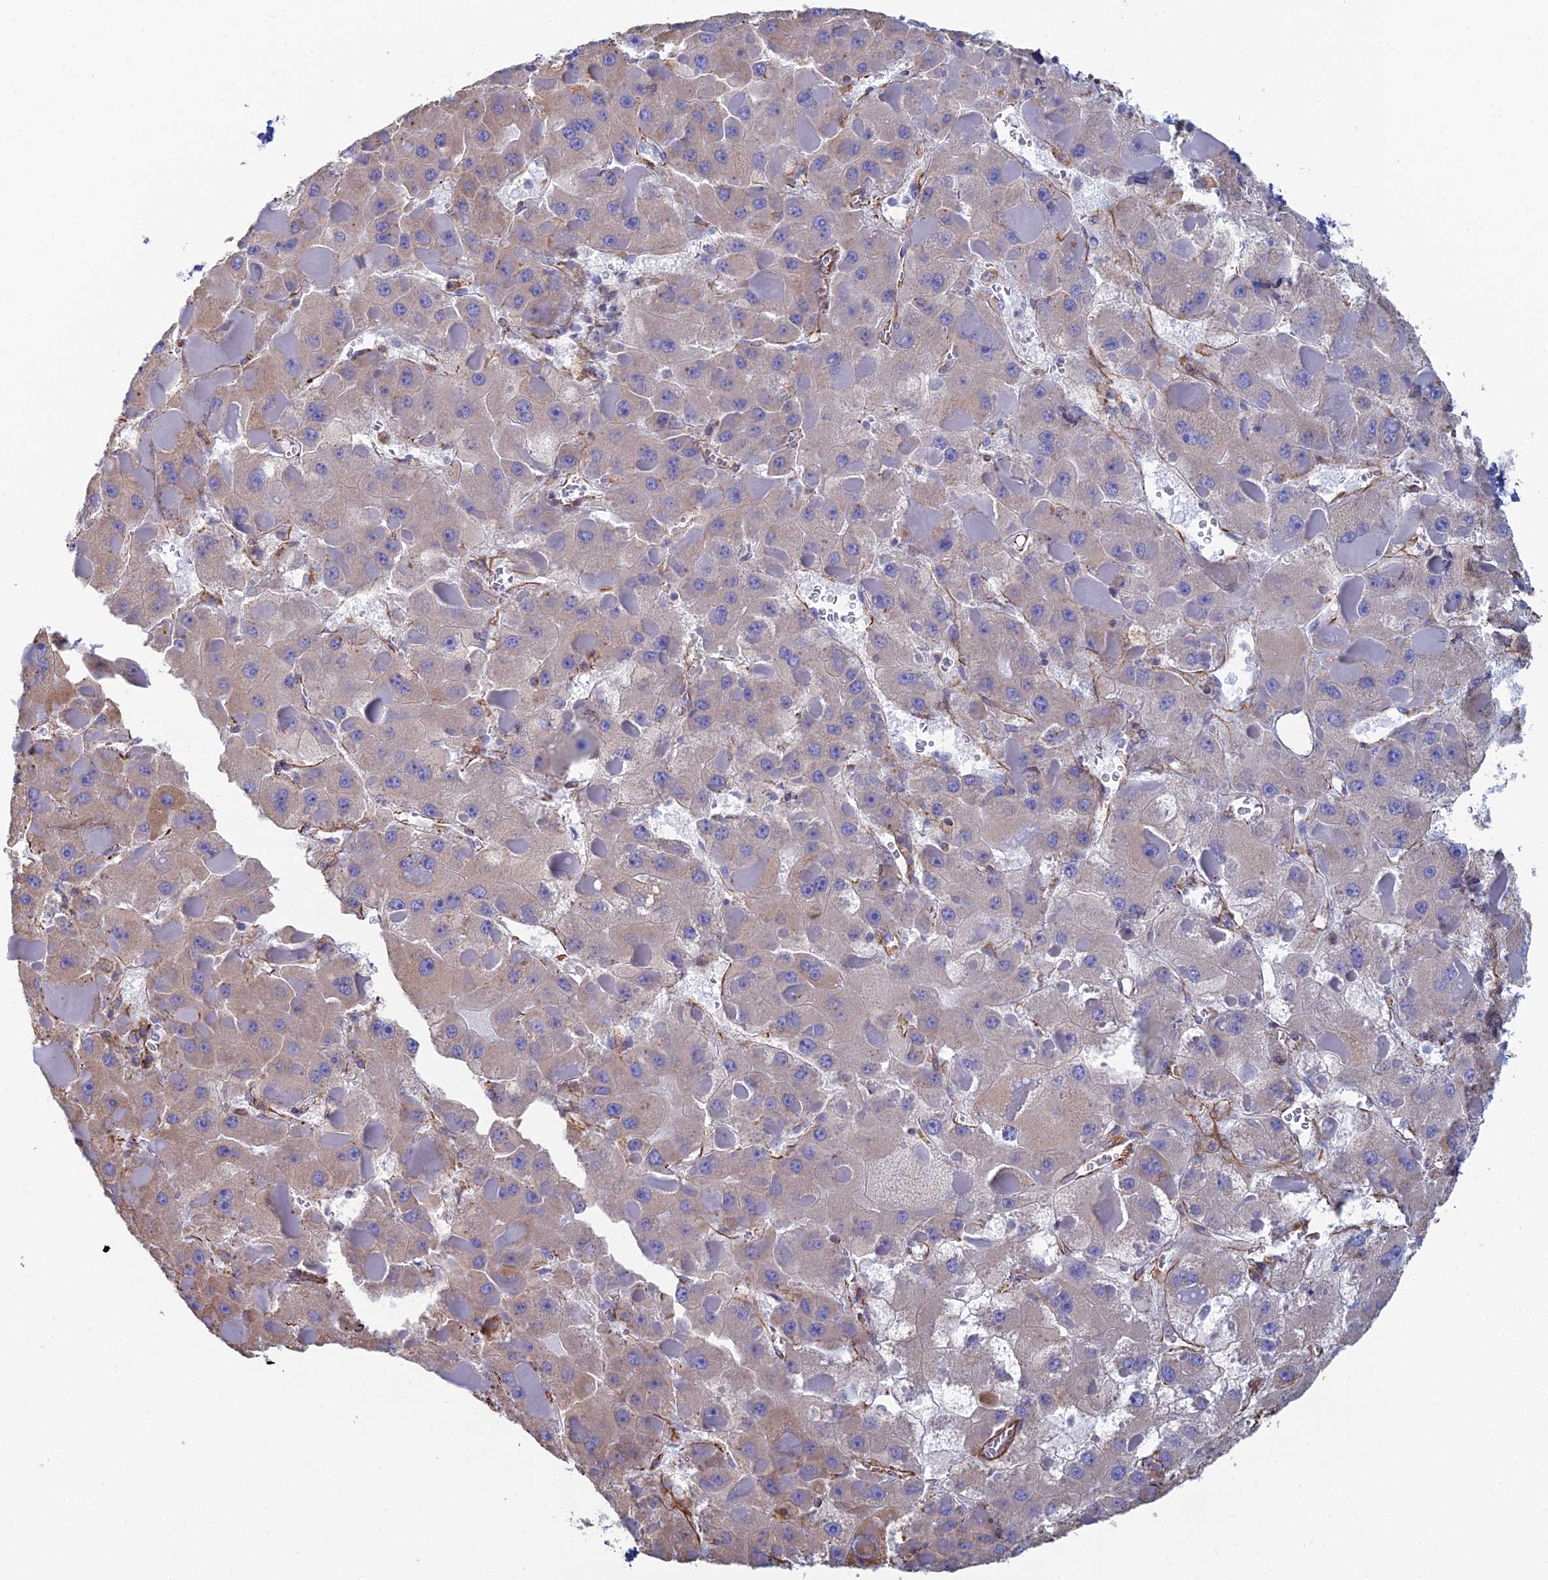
{"staining": {"intensity": "moderate", "quantity": "<25%", "location": "cytoplasmic/membranous"}, "tissue": "liver cancer", "cell_type": "Tumor cells", "image_type": "cancer", "snomed": [{"axis": "morphology", "description": "Carcinoma, Hepatocellular, NOS"}, {"axis": "topography", "description": "Liver"}], "caption": "This histopathology image shows immunohistochemistry staining of liver hepatocellular carcinoma, with low moderate cytoplasmic/membranous staining in about <25% of tumor cells.", "gene": "CLVS2", "patient": {"sex": "female", "age": 73}}